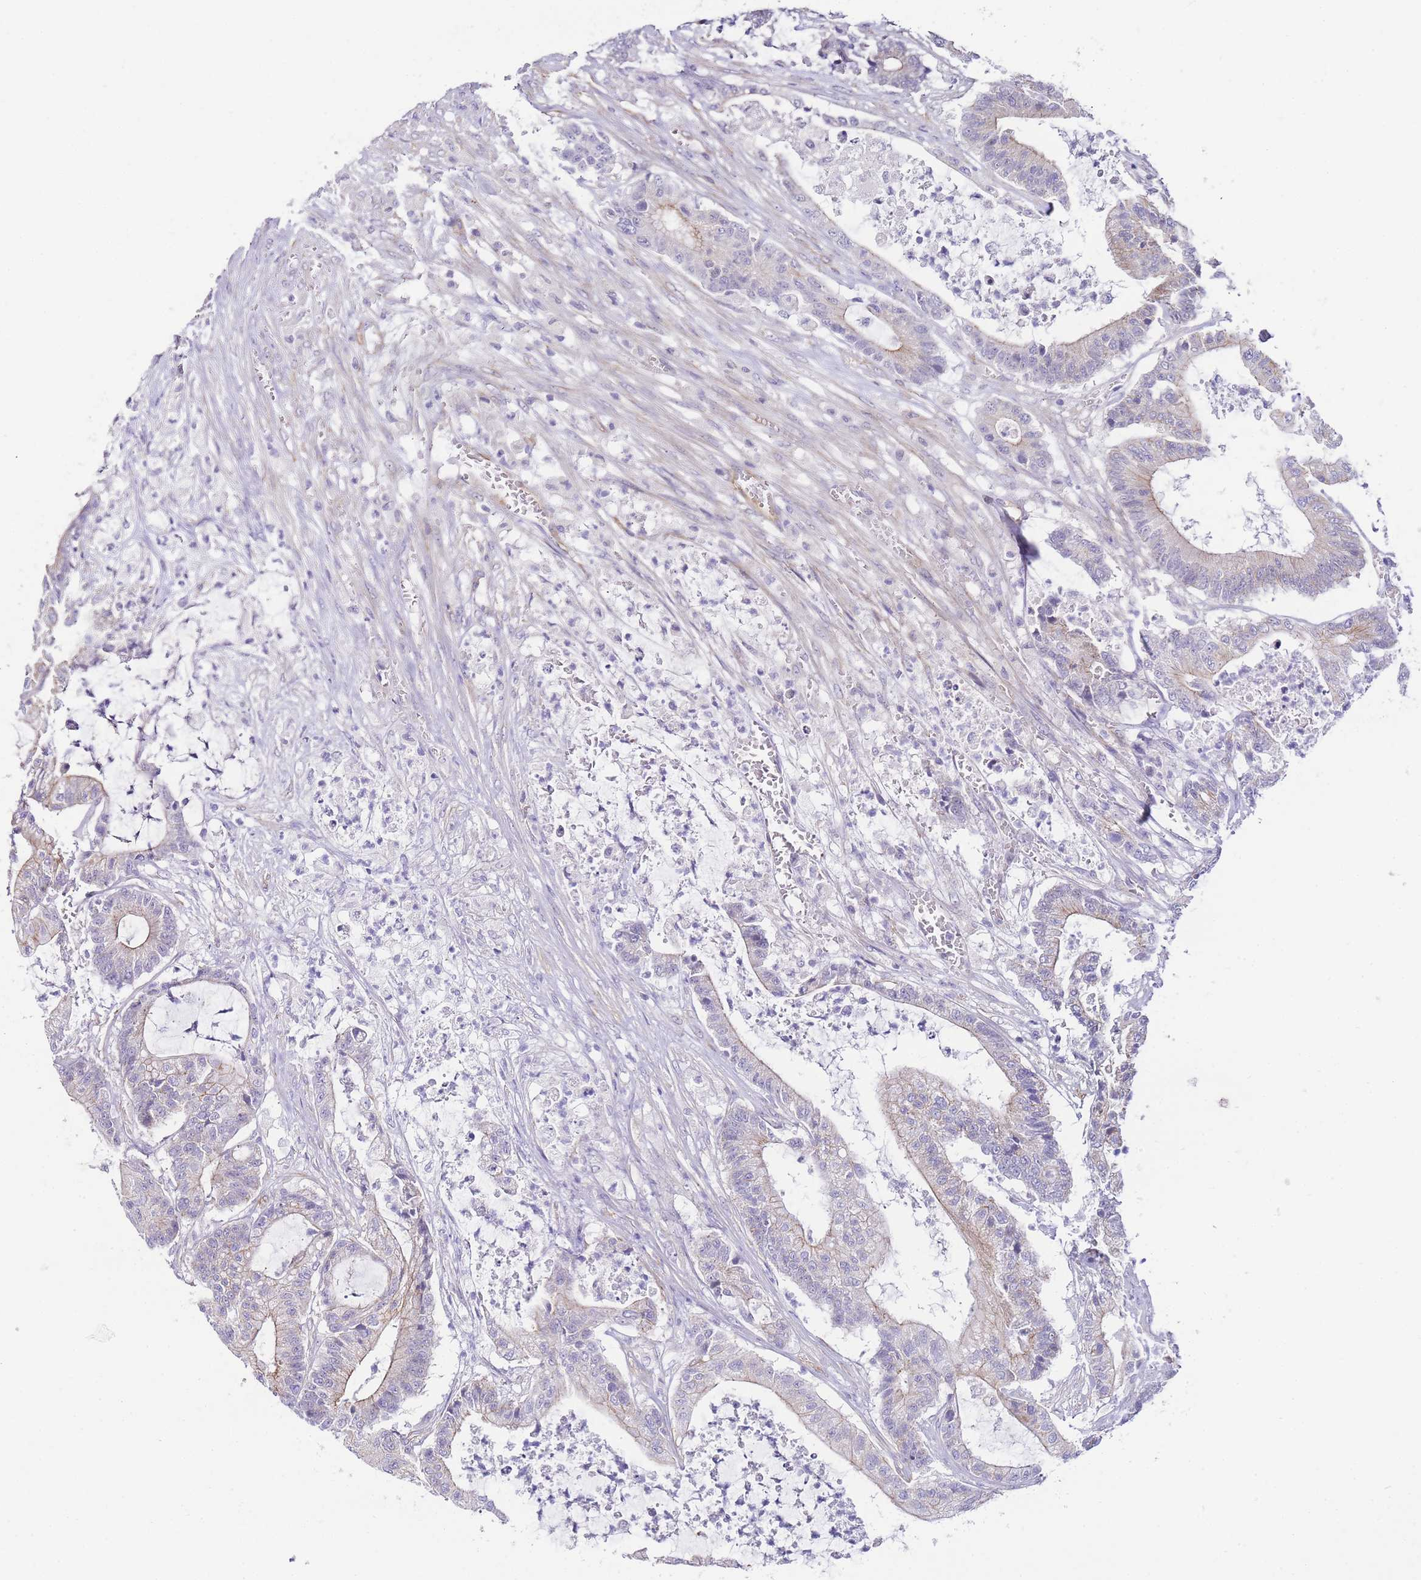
{"staining": {"intensity": "moderate", "quantity": "<25%", "location": "cytoplasmic/membranous"}, "tissue": "colorectal cancer", "cell_type": "Tumor cells", "image_type": "cancer", "snomed": [{"axis": "morphology", "description": "Adenocarcinoma, NOS"}, {"axis": "topography", "description": "Colon"}], "caption": "Brown immunohistochemical staining in colorectal cancer exhibits moderate cytoplasmic/membranous expression in approximately <25% of tumor cells. The protein of interest is stained brown, and the nuclei are stained in blue (DAB IHC with brightfield microscopy, high magnification).", "gene": "PDCD7", "patient": {"sex": "female", "age": 84}}